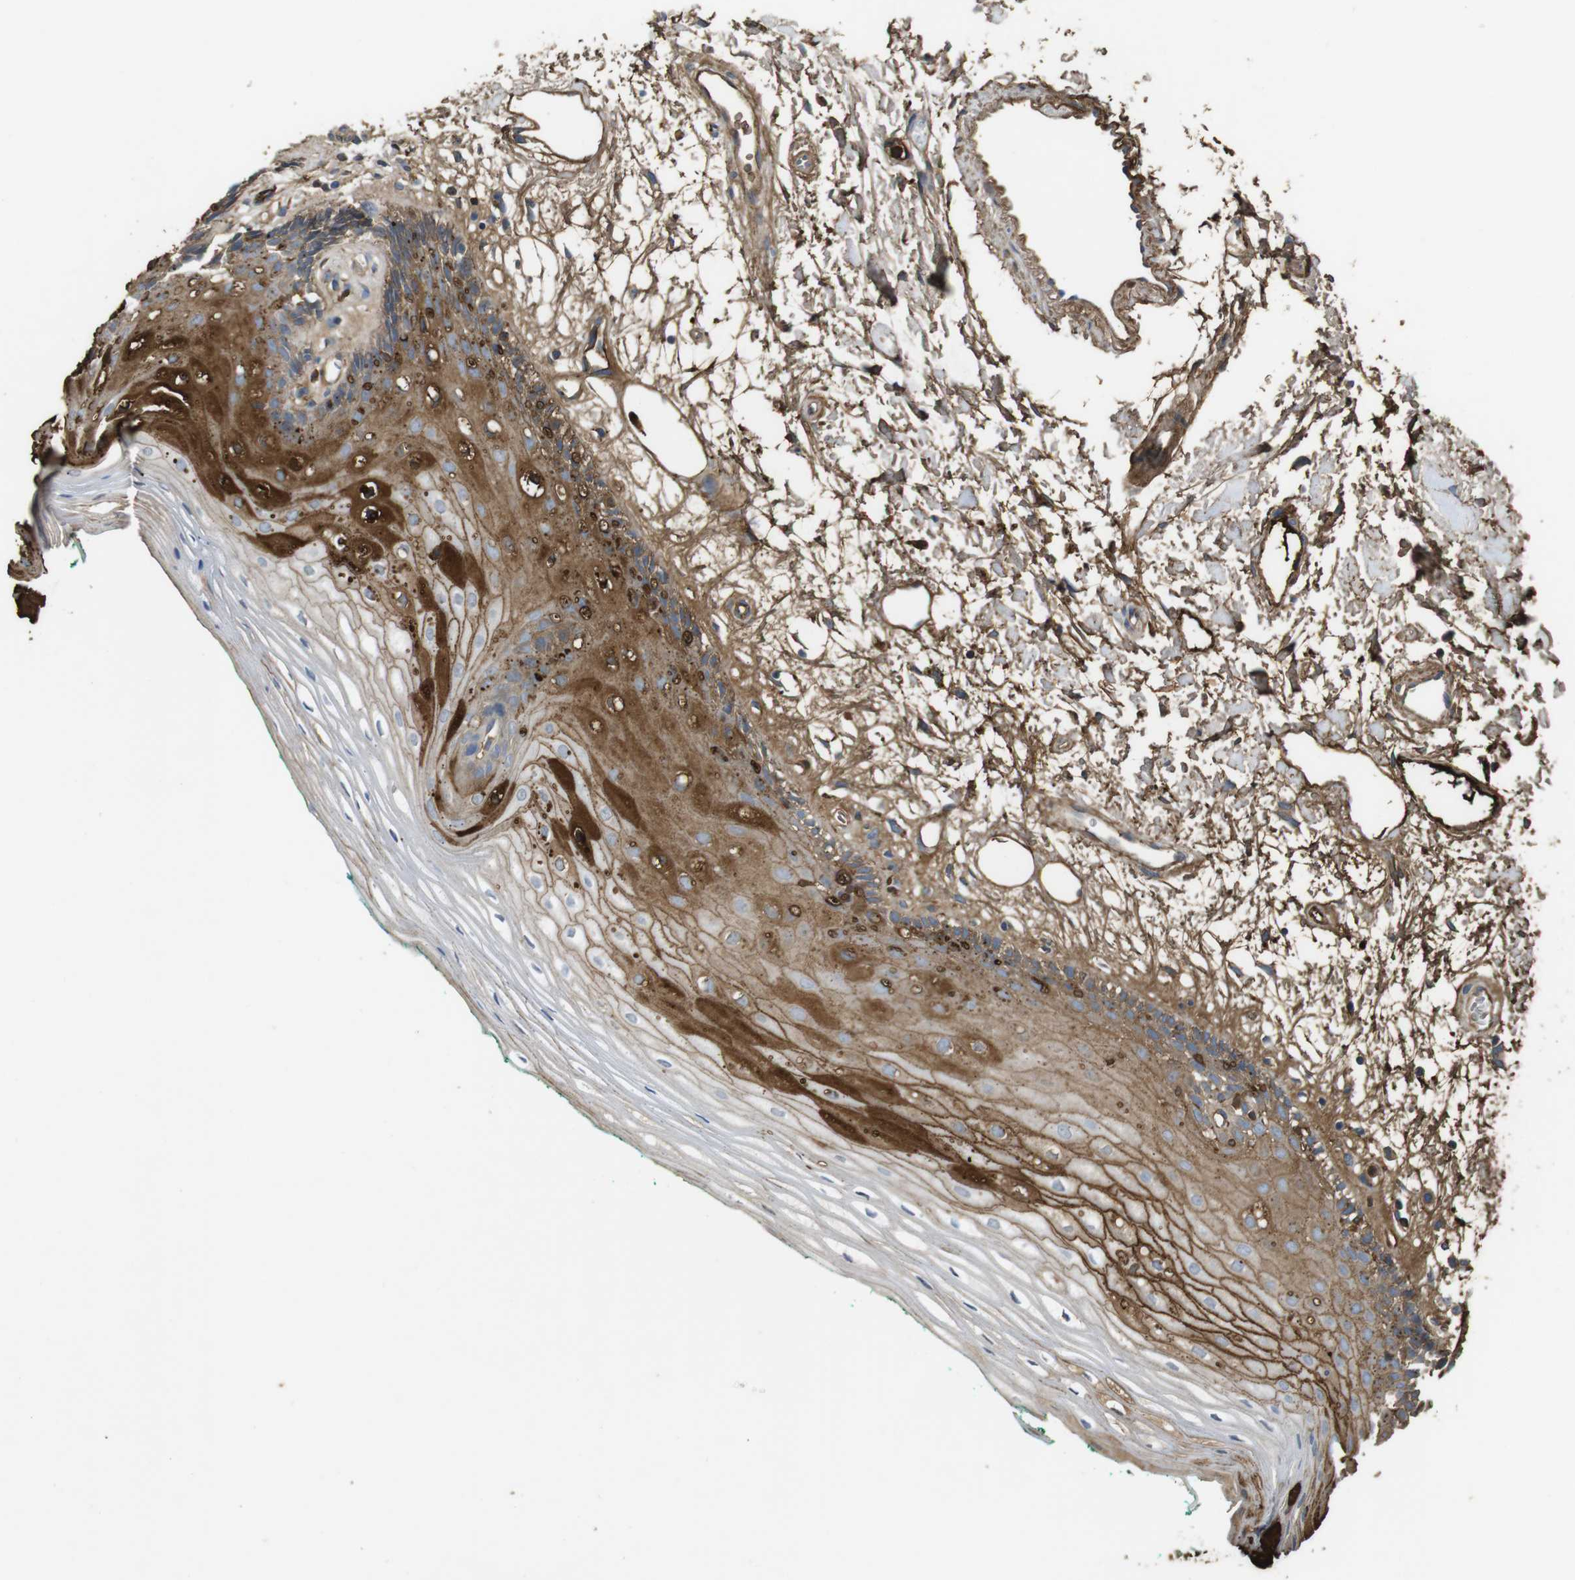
{"staining": {"intensity": "moderate", "quantity": "25%-75%", "location": "cytoplasmic/membranous"}, "tissue": "oral mucosa", "cell_type": "Squamous epithelial cells", "image_type": "normal", "snomed": [{"axis": "morphology", "description": "Normal tissue, NOS"}, {"axis": "topography", "description": "Skeletal muscle"}, {"axis": "topography", "description": "Oral tissue"}, {"axis": "topography", "description": "Peripheral nerve tissue"}], "caption": "Immunohistochemistry (IHC) (DAB) staining of unremarkable human oral mucosa exhibits moderate cytoplasmic/membranous protein expression in approximately 25%-75% of squamous epithelial cells. The staining was performed using DAB (3,3'-diaminobenzidine) to visualize the protein expression in brown, while the nuclei were stained in blue with hematoxylin (Magnification: 20x).", "gene": "LTBP4", "patient": {"sex": "female", "age": 84}}